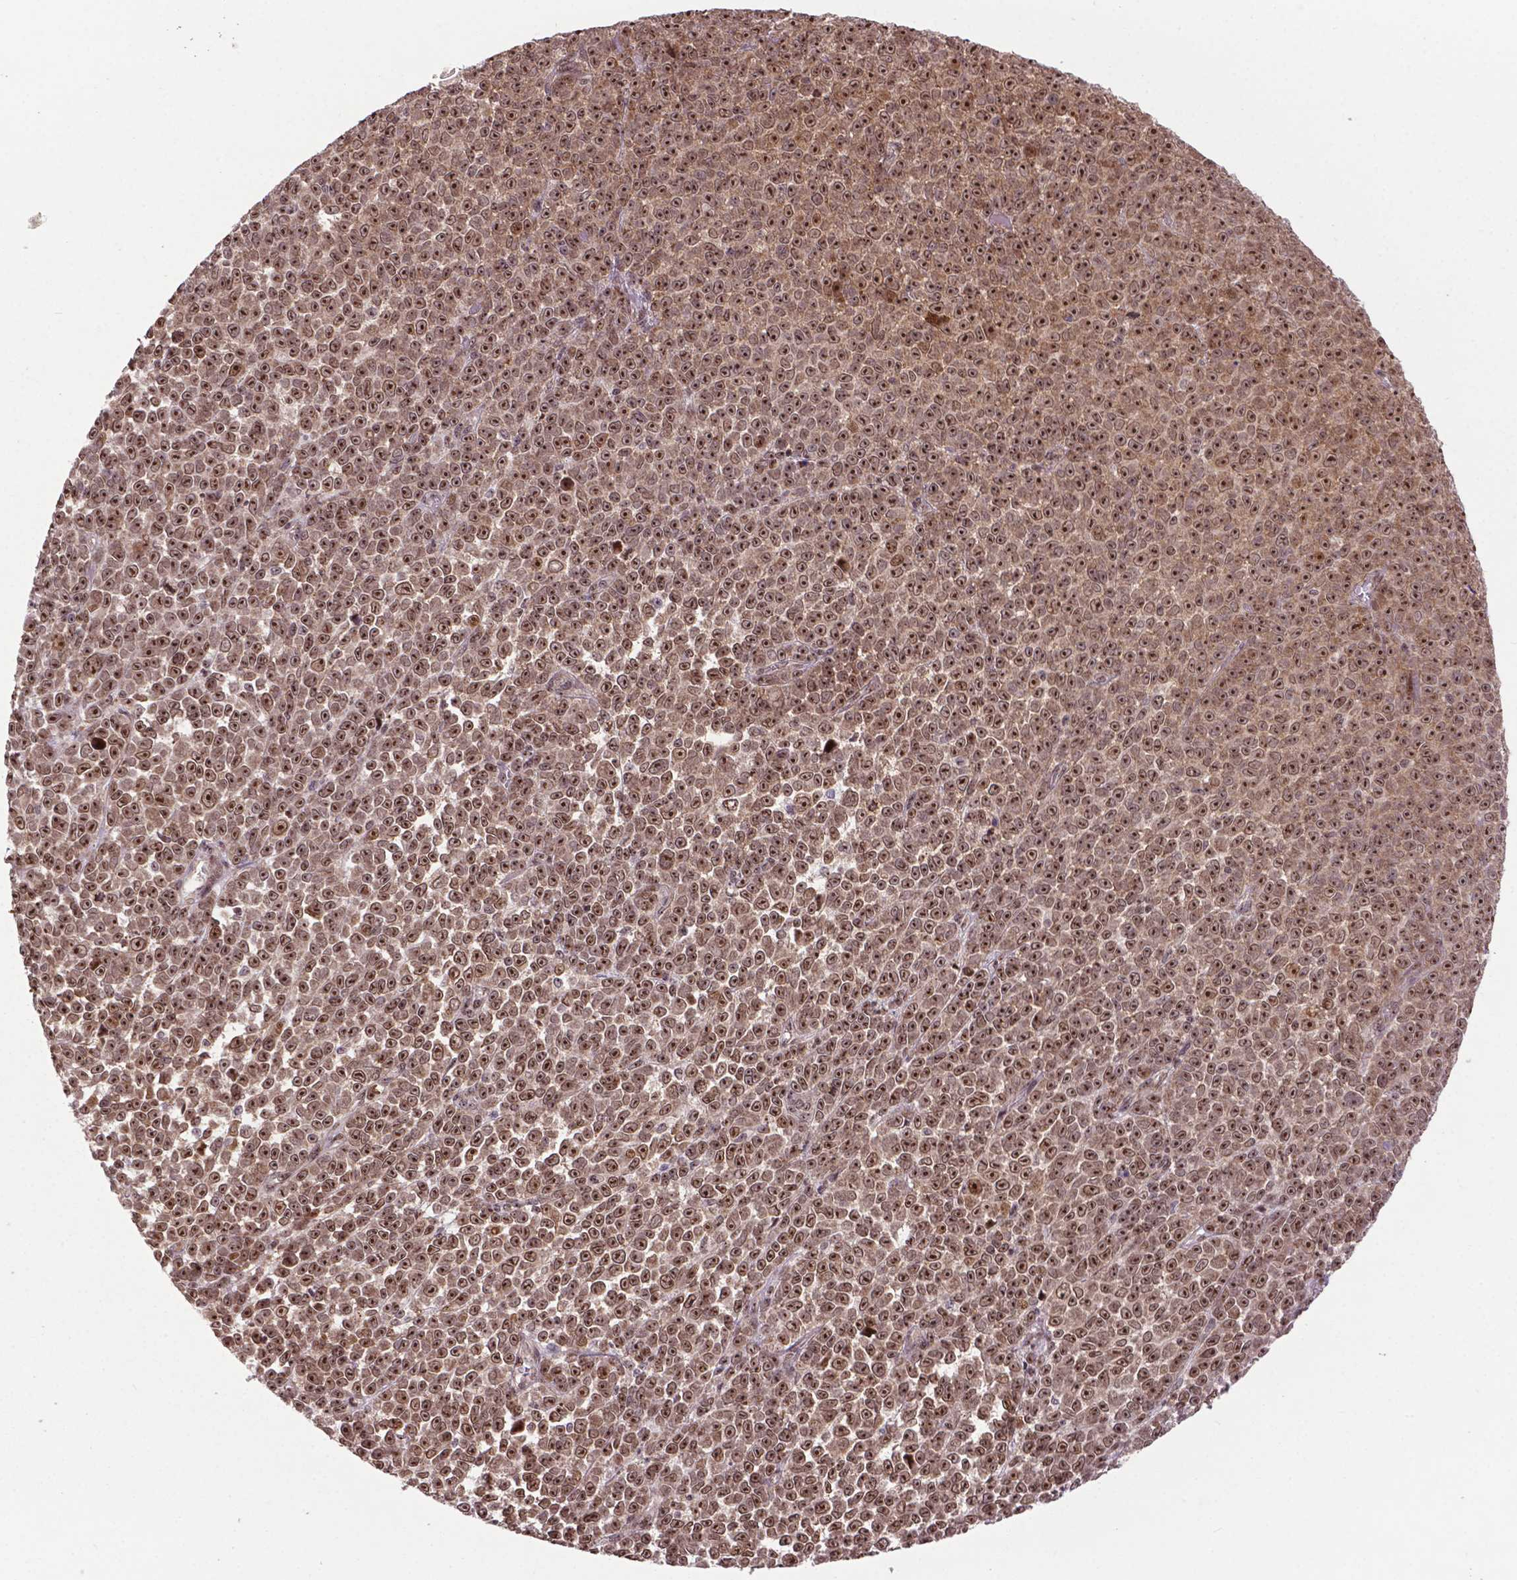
{"staining": {"intensity": "strong", "quantity": ">75%", "location": "nuclear"}, "tissue": "melanoma", "cell_type": "Tumor cells", "image_type": "cancer", "snomed": [{"axis": "morphology", "description": "Malignant melanoma, NOS"}, {"axis": "topography", "description": "Skin"}], "caption": "IHC (DAB (3,3'-diaminobenzidine)) staining of human melanoma reveals strong nuclear protein expression in approximately >75% of tumor cells. The staining was performed using DAB, with brown indicating positive protein expression. Nuclei are stained blue with hematoxylin.", "gene": "CSNK2A1", "patient": {"sex": "female", "age": 95}}